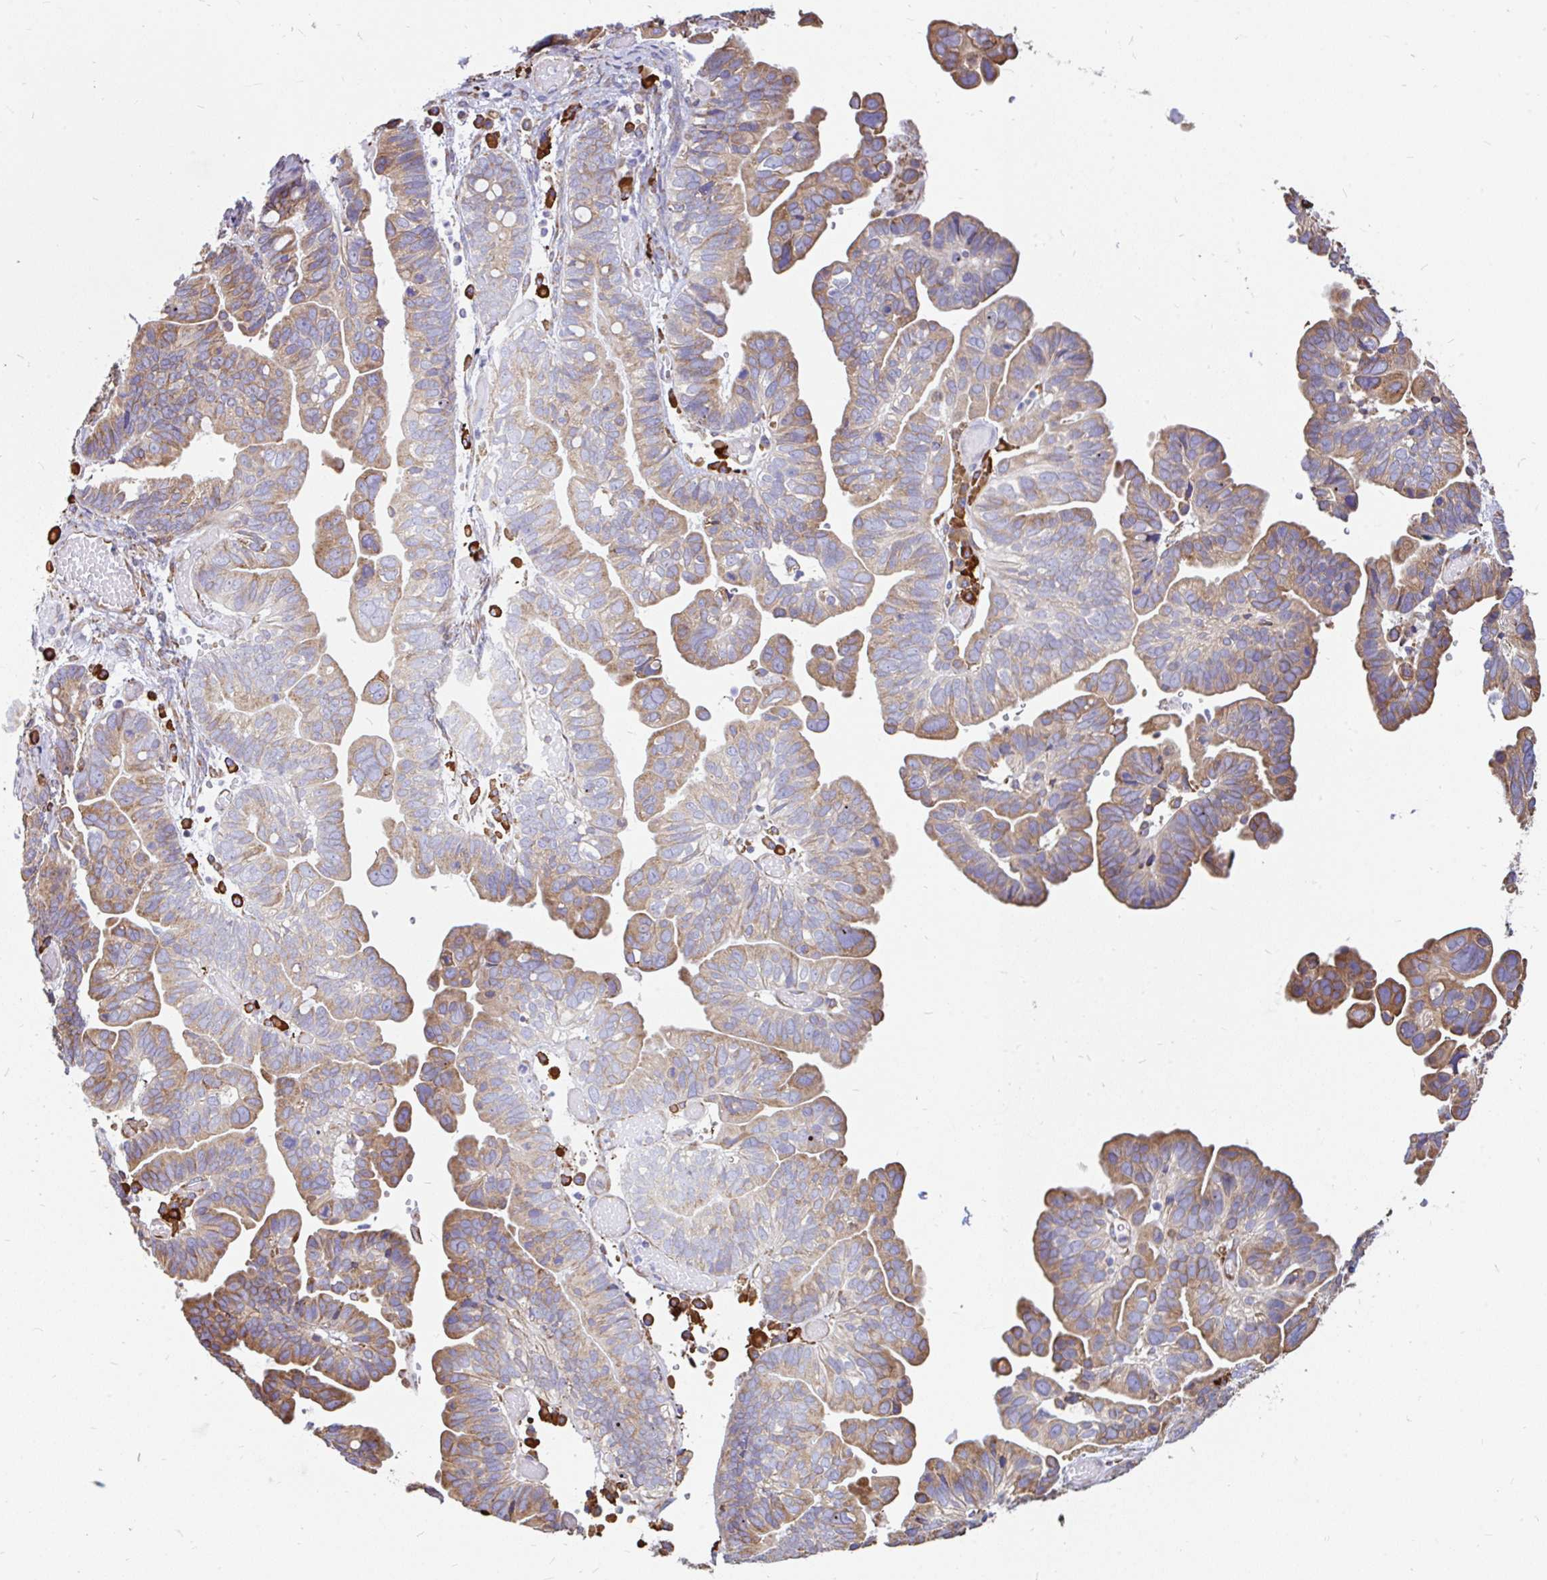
{"staining": {"intensity": "moderate", "quantity": ">75%", "location": "cytoplasmic/membranous"}, "tissue": "ovarian cancer", "cell_type": "Tumor cells", "image_type": "cancer", "snomed": [{"axis": "morphology", "description": "Cystadenocarcinoma, serous, NOS"}, {"axis": "topography", "description": "Ovary"}], "caption": "This image reveals ovarian serous cystadenocarcinoma stained with immunohistochemistry to label a protein in brown. The cytoplasmic/membranous of tumor cells show moderate positivity for the protein. Nuclei are counter-stained blue.", "gene": "EML5", "patient": {"sex": "female", "age": 56}}